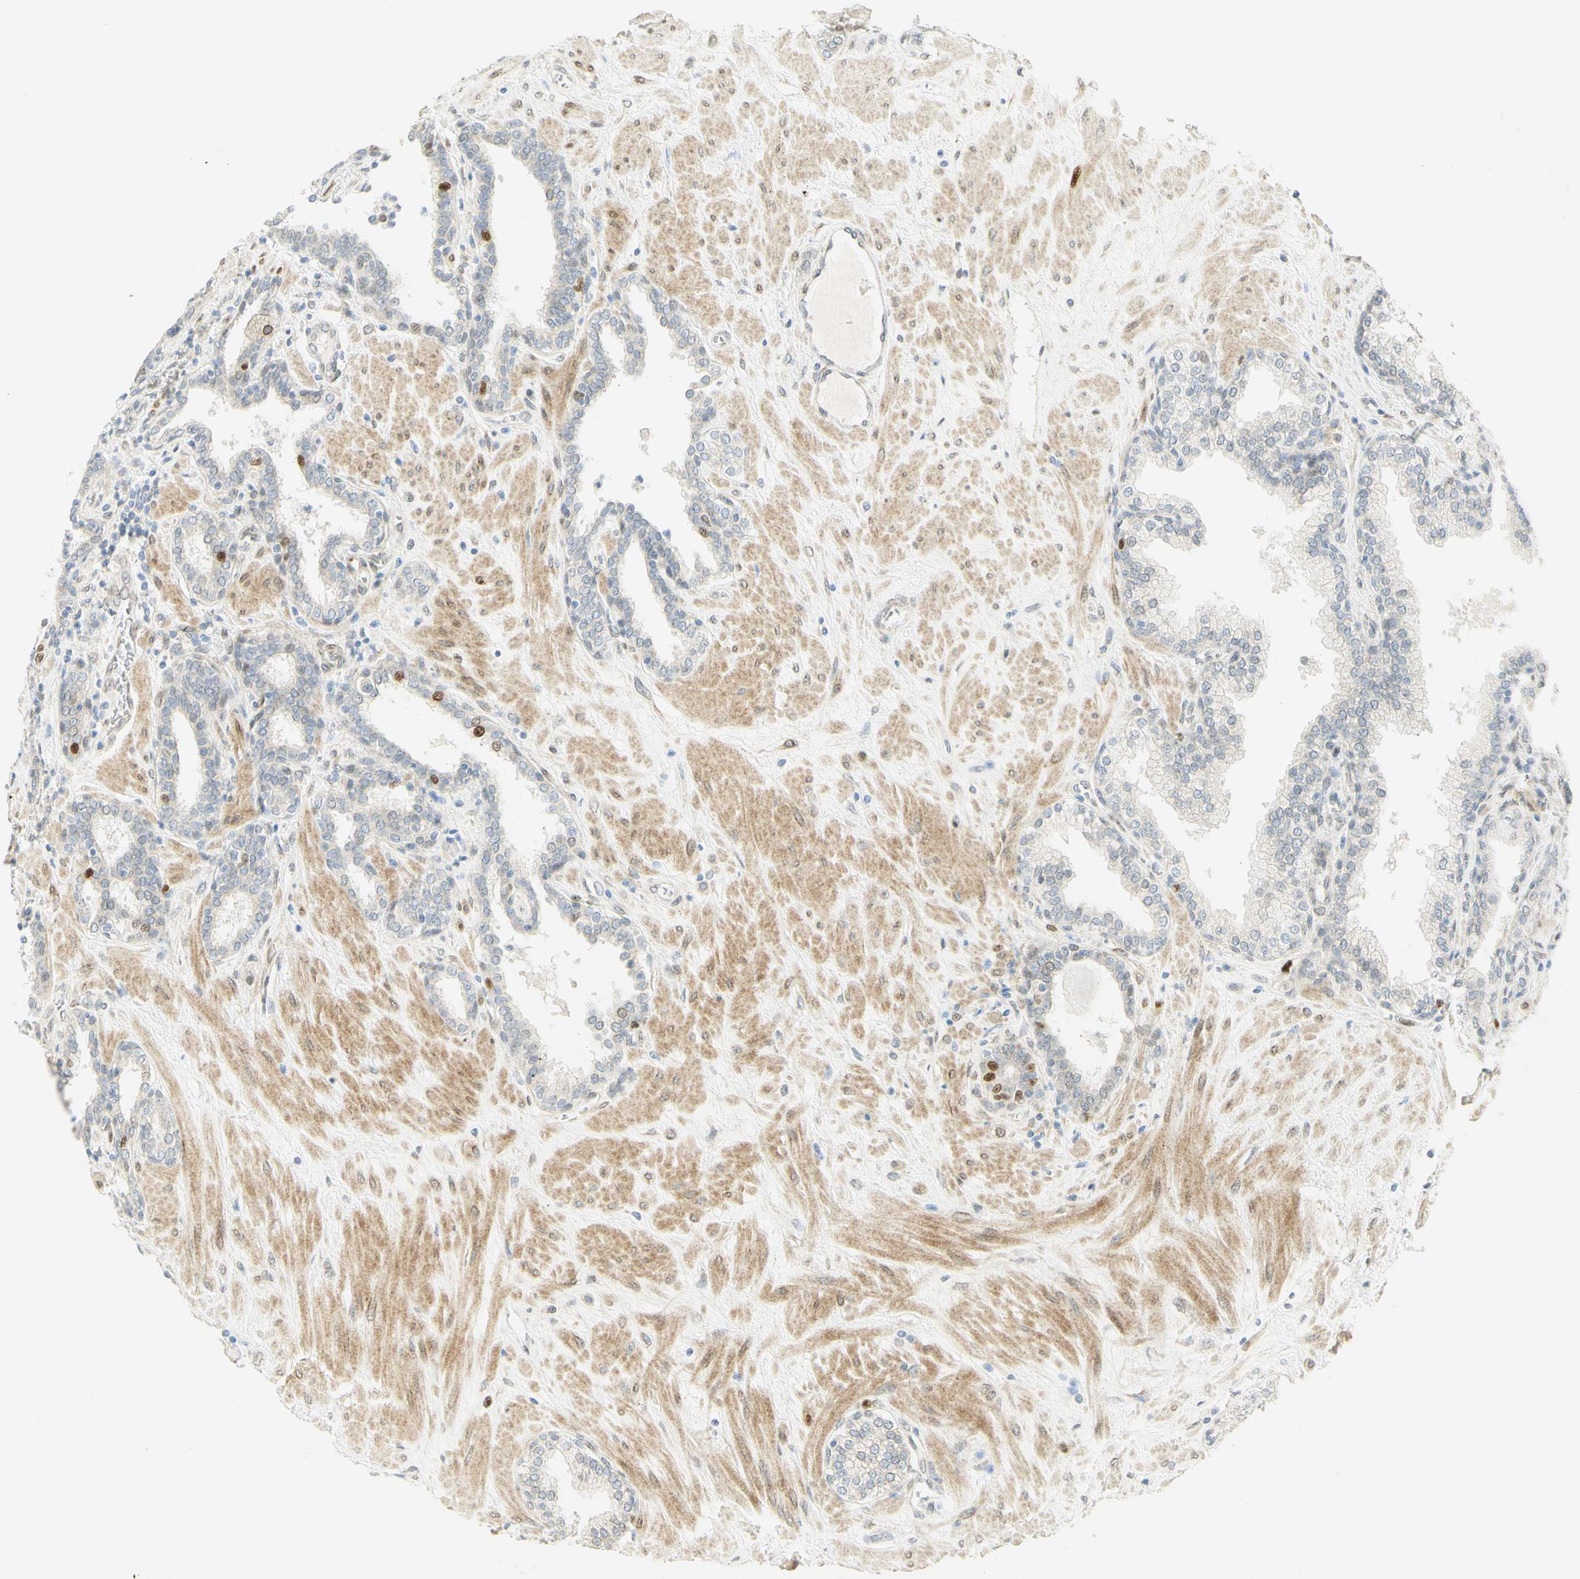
{"staining": {"intensity": "strong", "quantity": "<25%", "location": "nuclear"}, "tissue": "prostate", "cell_type": "Glandular cells", "image_type": "normal", "snomed": [{"axis": "morphology", "description": "Normal tissue, NOS"}, {"axis": "topography", "description": "Prostate"}], "caption": "Glandular cells display medium levels of strong nuclear staining in about <25% of cells in benign prostate. The staining was performed using DAB (3,3'-diaminobenzidine) to visualize the protein expression in brown, while the nuclei were stained in blue with hematoxylin (Magnification: 20x).", "gene": "E2F1", "patient": {"sex": "male", "age": 51}}